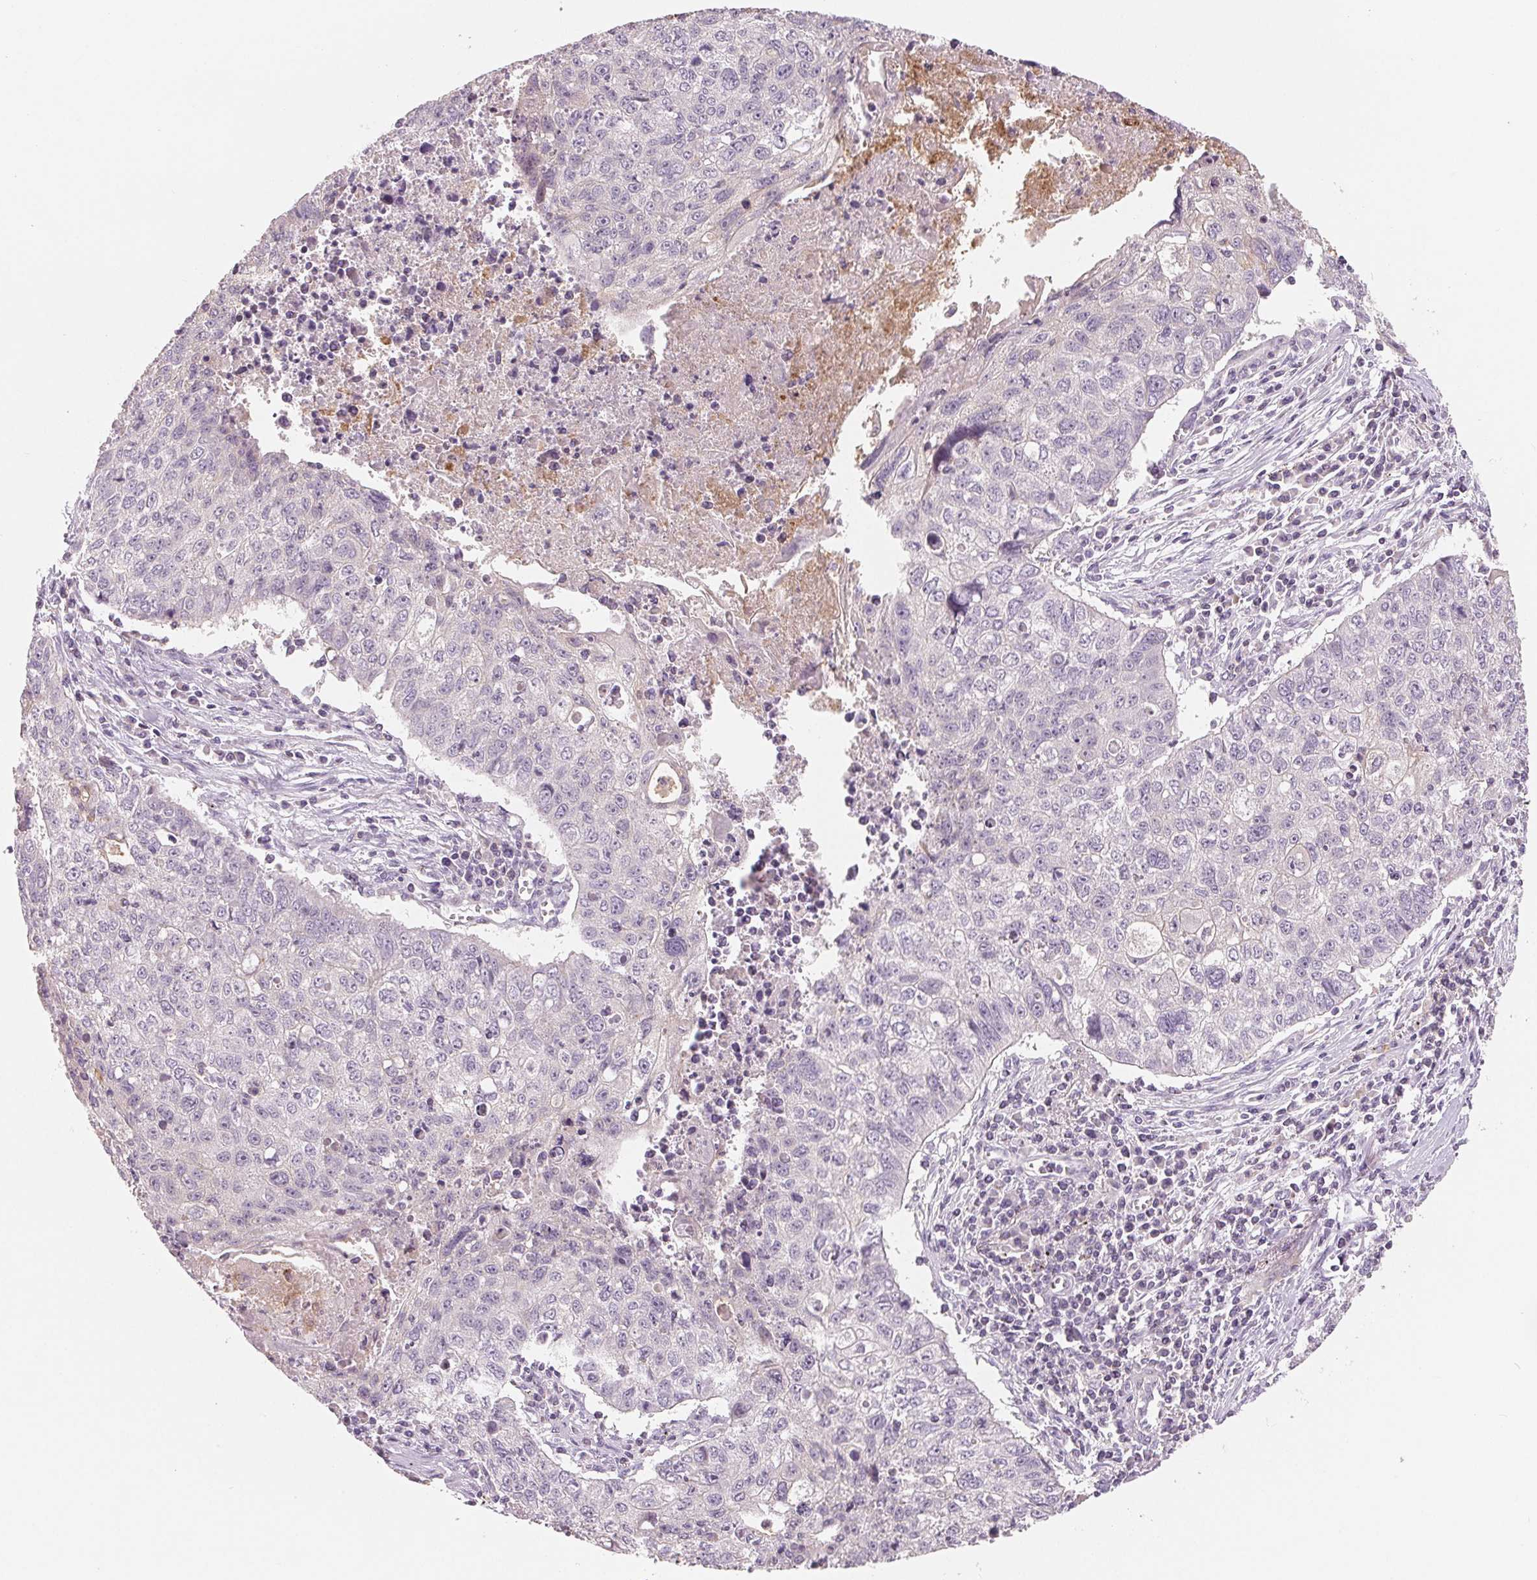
{"staining": {"intensity": "negative", "quantity": "none", "location": "none"}, "tissue": "lung cancer", "cell_type": "Tumor cells", "image_type": "cancer", "snomed": [{"axis": "morphology", "description": "Normal morphology"}, {"axis": "morphology", "description": "Aneuploidy"}, {"axis": "morphology", "description": "Squamous cell carcinoma, NOS"}, {"axis": "topography", "description": "Lymph node"}, {"axis": "topography", "description": "Lung"}], "caption": "Immunohistochemistry image of neoplastic tissue: squamous cell carcinoma (lung) stained with DAB (3,3'-diaminobenzidine) shows no significant protein expression in tumor cells.", "gene": "VTCN1", "patient": {"sex": "female", "age": 76}}